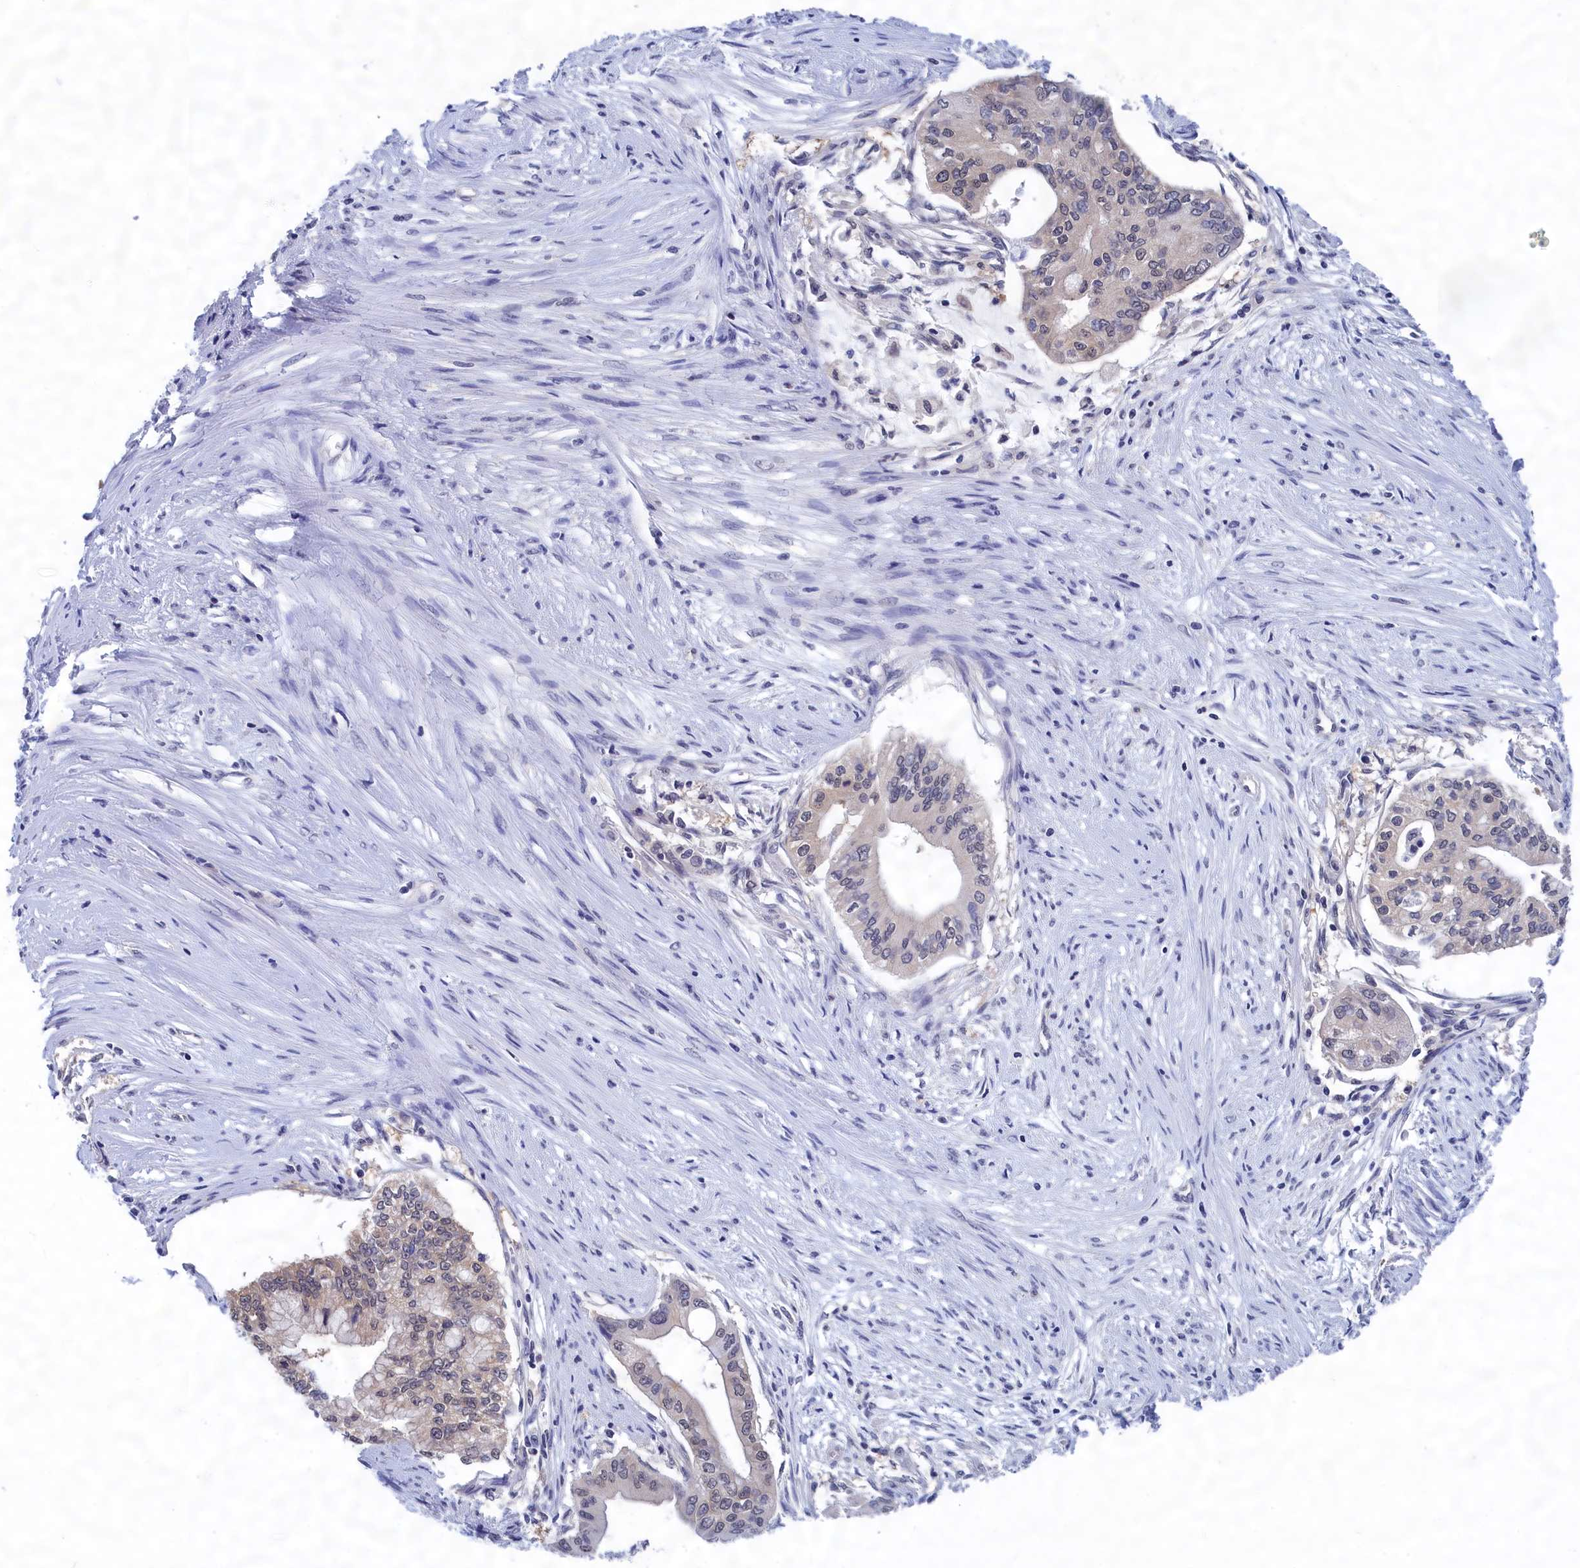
{"staining": {"intensity": "negative", "quantity": "none", "location": "none"}, "tissue": "pancreatic cancer", "cell_type": "Tumor cells", "image_type": "cancer", "snomed": [{"axis": "morphology", "description": "Adenocarcinoma, NOS"}, {"axis": "topography", "description": "Pancreas"}], "caption": "Tumor cells show no significant protein staining in pancreatic cancer.", "gene": "PGP", "patient": {"sex": "male", "age": 46}}